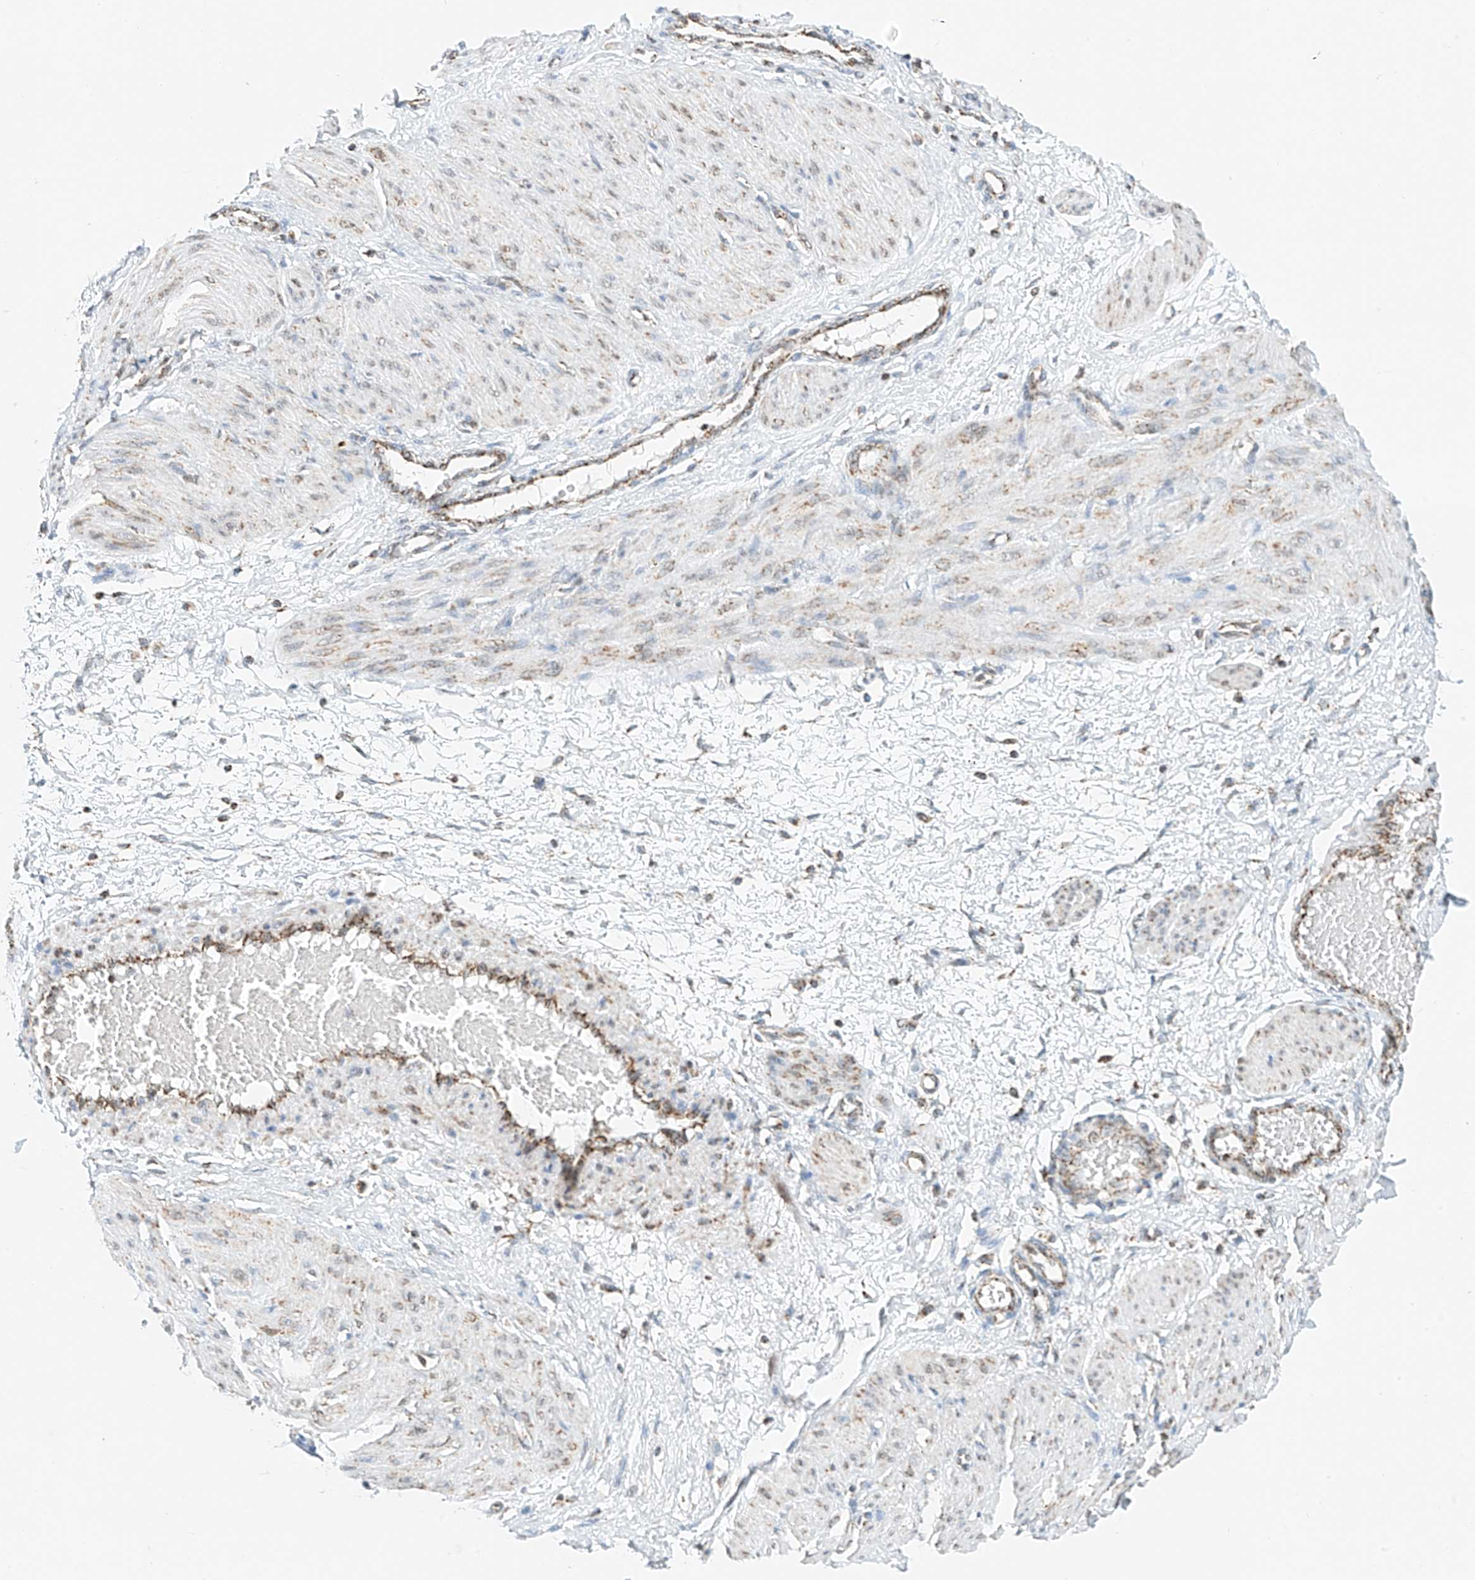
{"staining": {"intensity": "weak", "quantity": "<25%", "location": "cytoplasmic/membranous"}, "tissue": "smooth muscle", "cell_type": "Smooth muscle cells", "image_type": "normal", "snomed": [{"axis": "morphology", "description": "Normal tissue, NOS"}, {"axis": "topography", "description": "Endometrium"}], "caption": "Immunohistochemical staining of unremarkable human smooth muscle exhibits no significant expression in smooth muscle cells. (DAB IHC with hematoxylin counter stain).", "gene": "PPA2", "patient": {"sex": "female", "age": 33}}